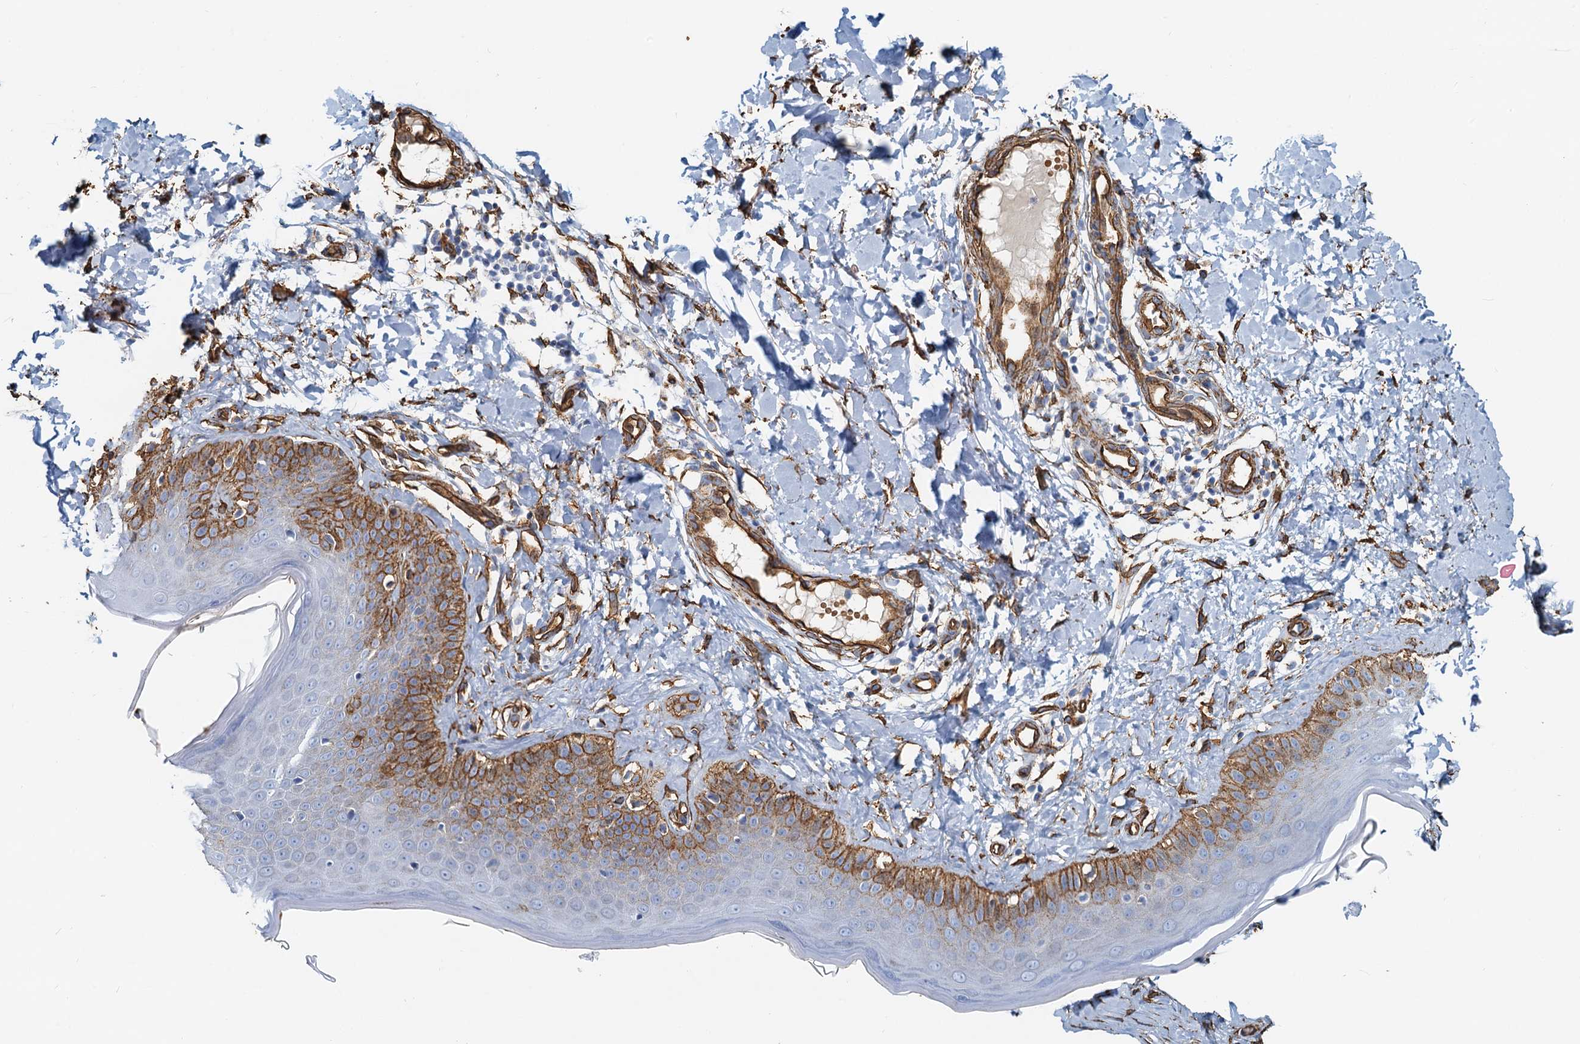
{"staining": {"intensity": "moderate", "quantity": ">75%", "location": "cytoplasmic/membranous"}, "tissue": "skin", "cell_type": "Fibroblasts", "image_type": "normal", "snomed": [{"axis": "morphology", "description": "Normal tissue, NOS"}, {"axis": "topography", "description": "Skin"}], "caption": "A medium amount of moderate cytoplasmic/membranous positivity is appreciated in about >75% of fibroblasts in benign skin. (DAB (3,3'-diaminobenzidine) = brown stain, brightfield microscopy at high magnification).", "gene": "DGKG", "patient": {"sex": "male", "age": 52}}